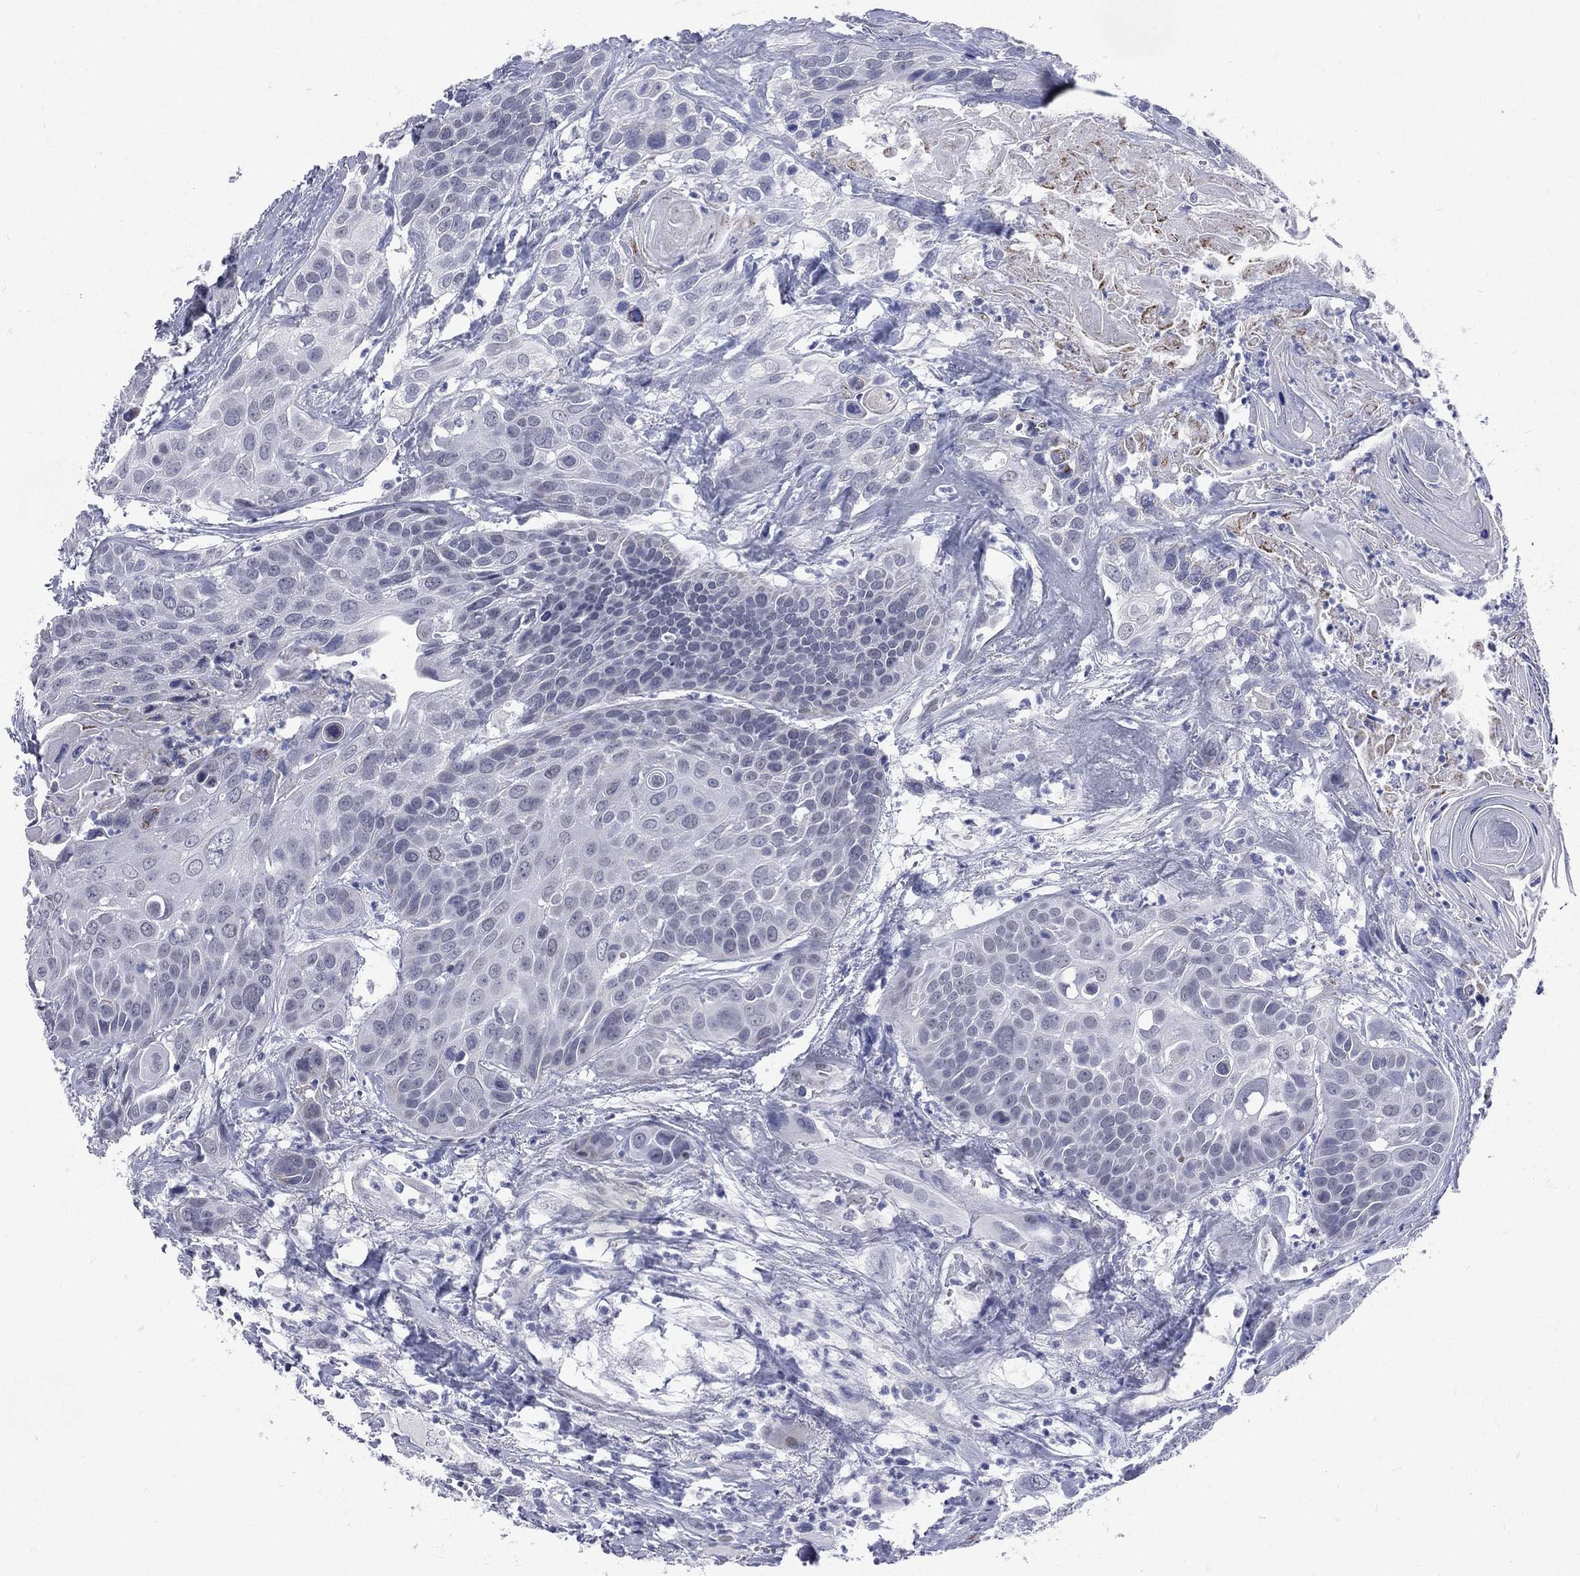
{"staining": {"intensity": "negative", "quantity": "none", "location": "none"}, "tissue": "head and neck cancer", "cell_type": "Tumor cells", "image_type": "cancer", "snomed": [{"axis": "morphology", "description": "Squamous cell carcinoma, NOS"}, {"axis": "topography", "description": "Oral tissue"}, {"axis": "topography", "description": "Head-Neck"}], "caption": "This is a photomicrograph of immunohistochemistry (IHC) staining of head and neck cancer (squamous cell carcinoma), which shows no staining in tumor cells. (DAB (3,3'-diaminobenzidine) IHC, high magnification).", "gene": "MLLT10", "patient": {"sex": "male", "age": 56}}